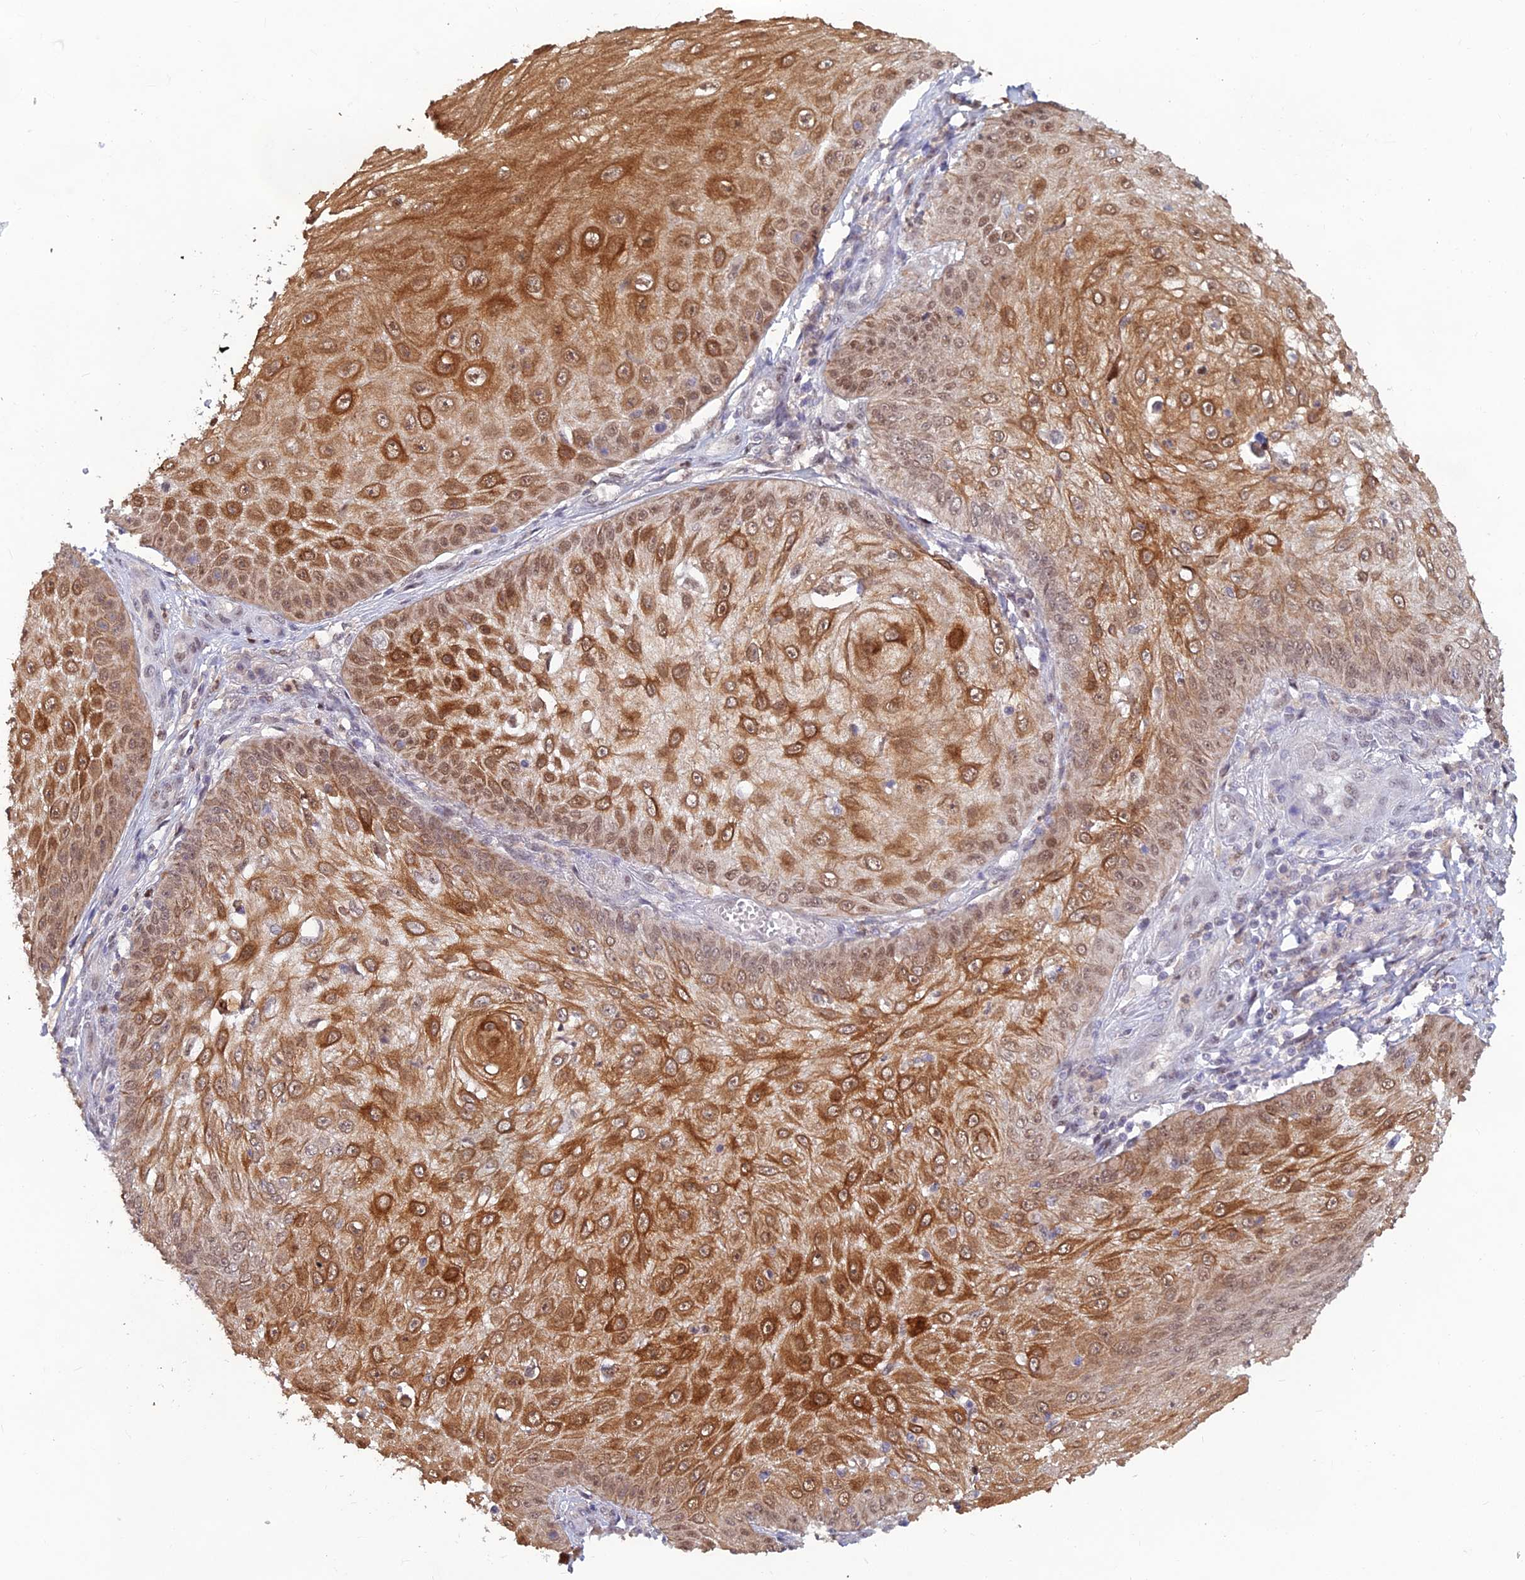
{"staining": {"intensity": "moderate", "quantity": ">75%", "location": "cytoplasmic/membranous,nuclear"}, "tissue": "skin cancer", "cell_type": "Tumor cells", "image_type": "cancer", "snomed": [{"axis": "morphology", "description": "Squamous cell carcinoma, NOS"}, {"axis": "topography", "description": "Skin"}], "caption": "The histopathology image demonstrates staining of squamous cell carcinoma (skin), revealing moderate cytoplasmic/membranous and nuclear protein expression (brown color) within tumor cells.", "gene": "FASTKD5", "patient": {"sex": "male", "age": 70}}